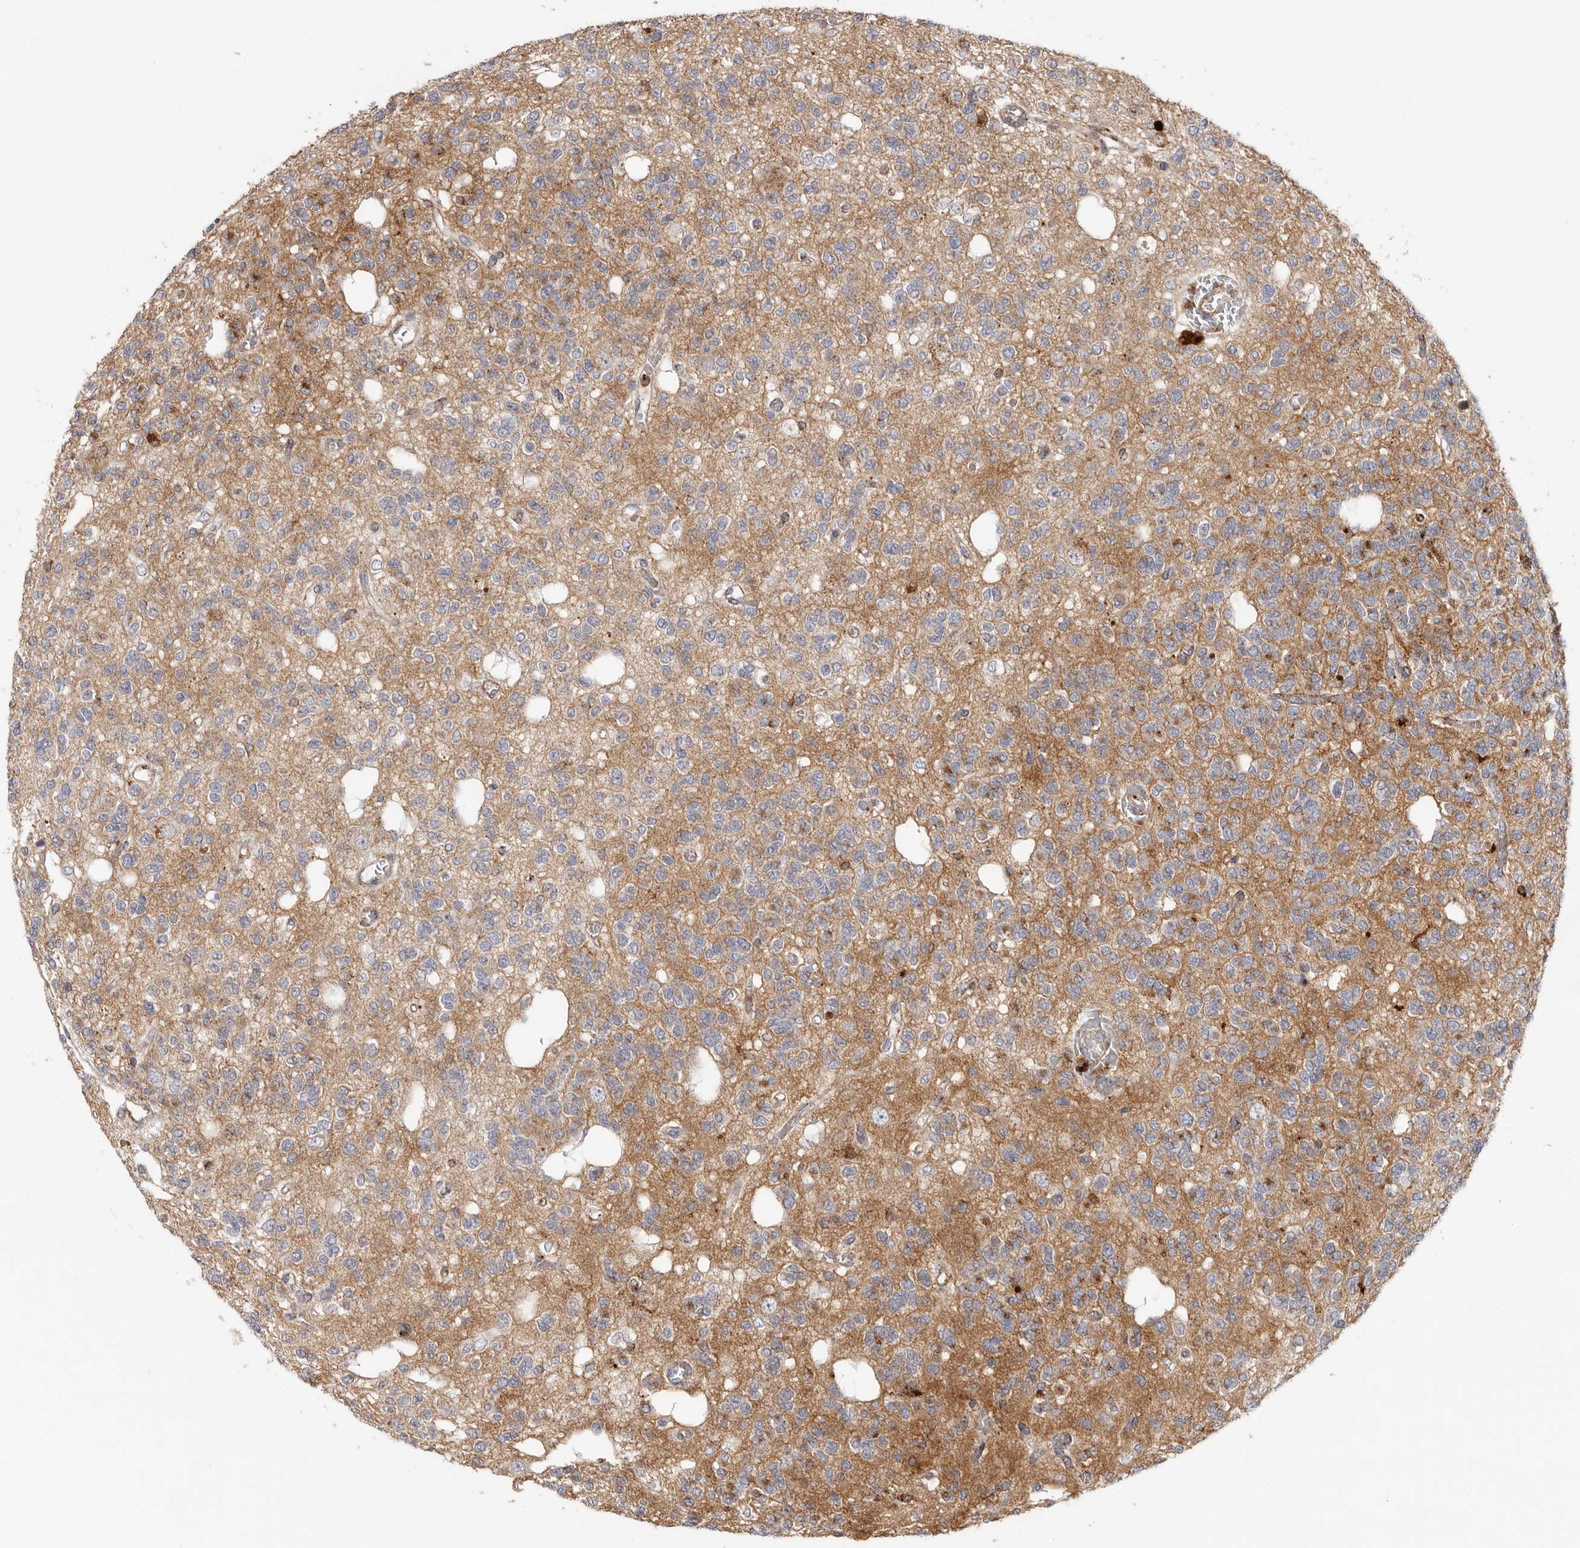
{"staining": {"intensity": "weak", "quantity": "25%-75%", "location": "cytoplasmic/membranous"}, "tissue": "glioma", "cell_type": "Tumor cells", "image_type": "cancer", "snomed": [{"axis": "morphology", "description": "Glioma, malignant, Low grade"}, {"axis": "topography", "description": "Brain"}], "caption": "A brown stain labels weak cytoplasmic/membranous expression of a protein in human malignant glioma (low-grade) tumor cells.", "gene": "GRN", "patient": {"sex": "male", "age": 38}}